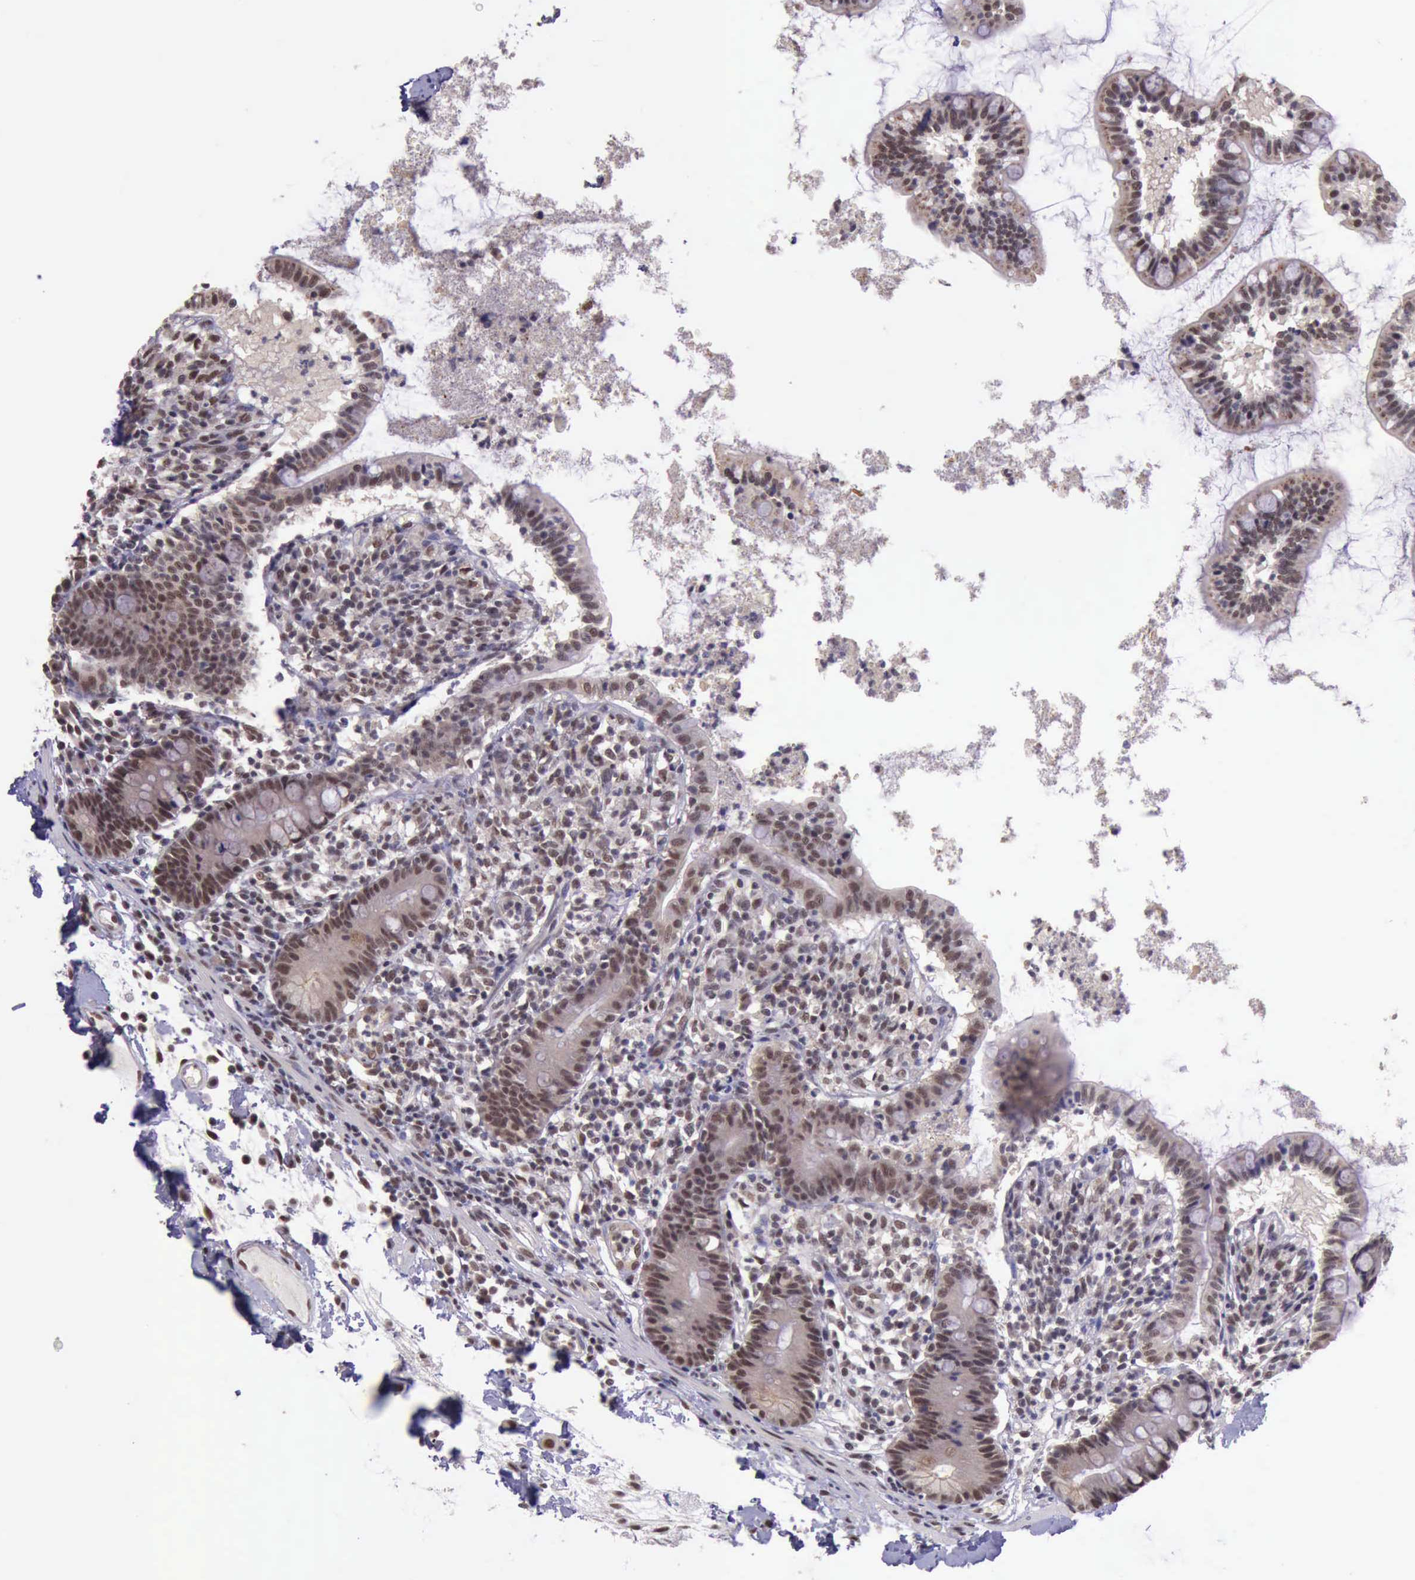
{"staining": {"intensity": "moderate", "quantity": ">75%", "location": "nuclear"}, "tissue": "small intestine", "cell_type": "Glandular cells", "image_type": "normal", "snomed": [{"axis": "morphology", "description": "Normal tissue, NOS"}, {"axis": "topography", "description": "Small intestine"}], "caption": "IHC (DAB) staining of benign small intestine shows moderate nuclear protein staining in approximately >75% of glandular cells.", "gene": "PRPF39", "patient": {"sex": "female", "age": 61}}